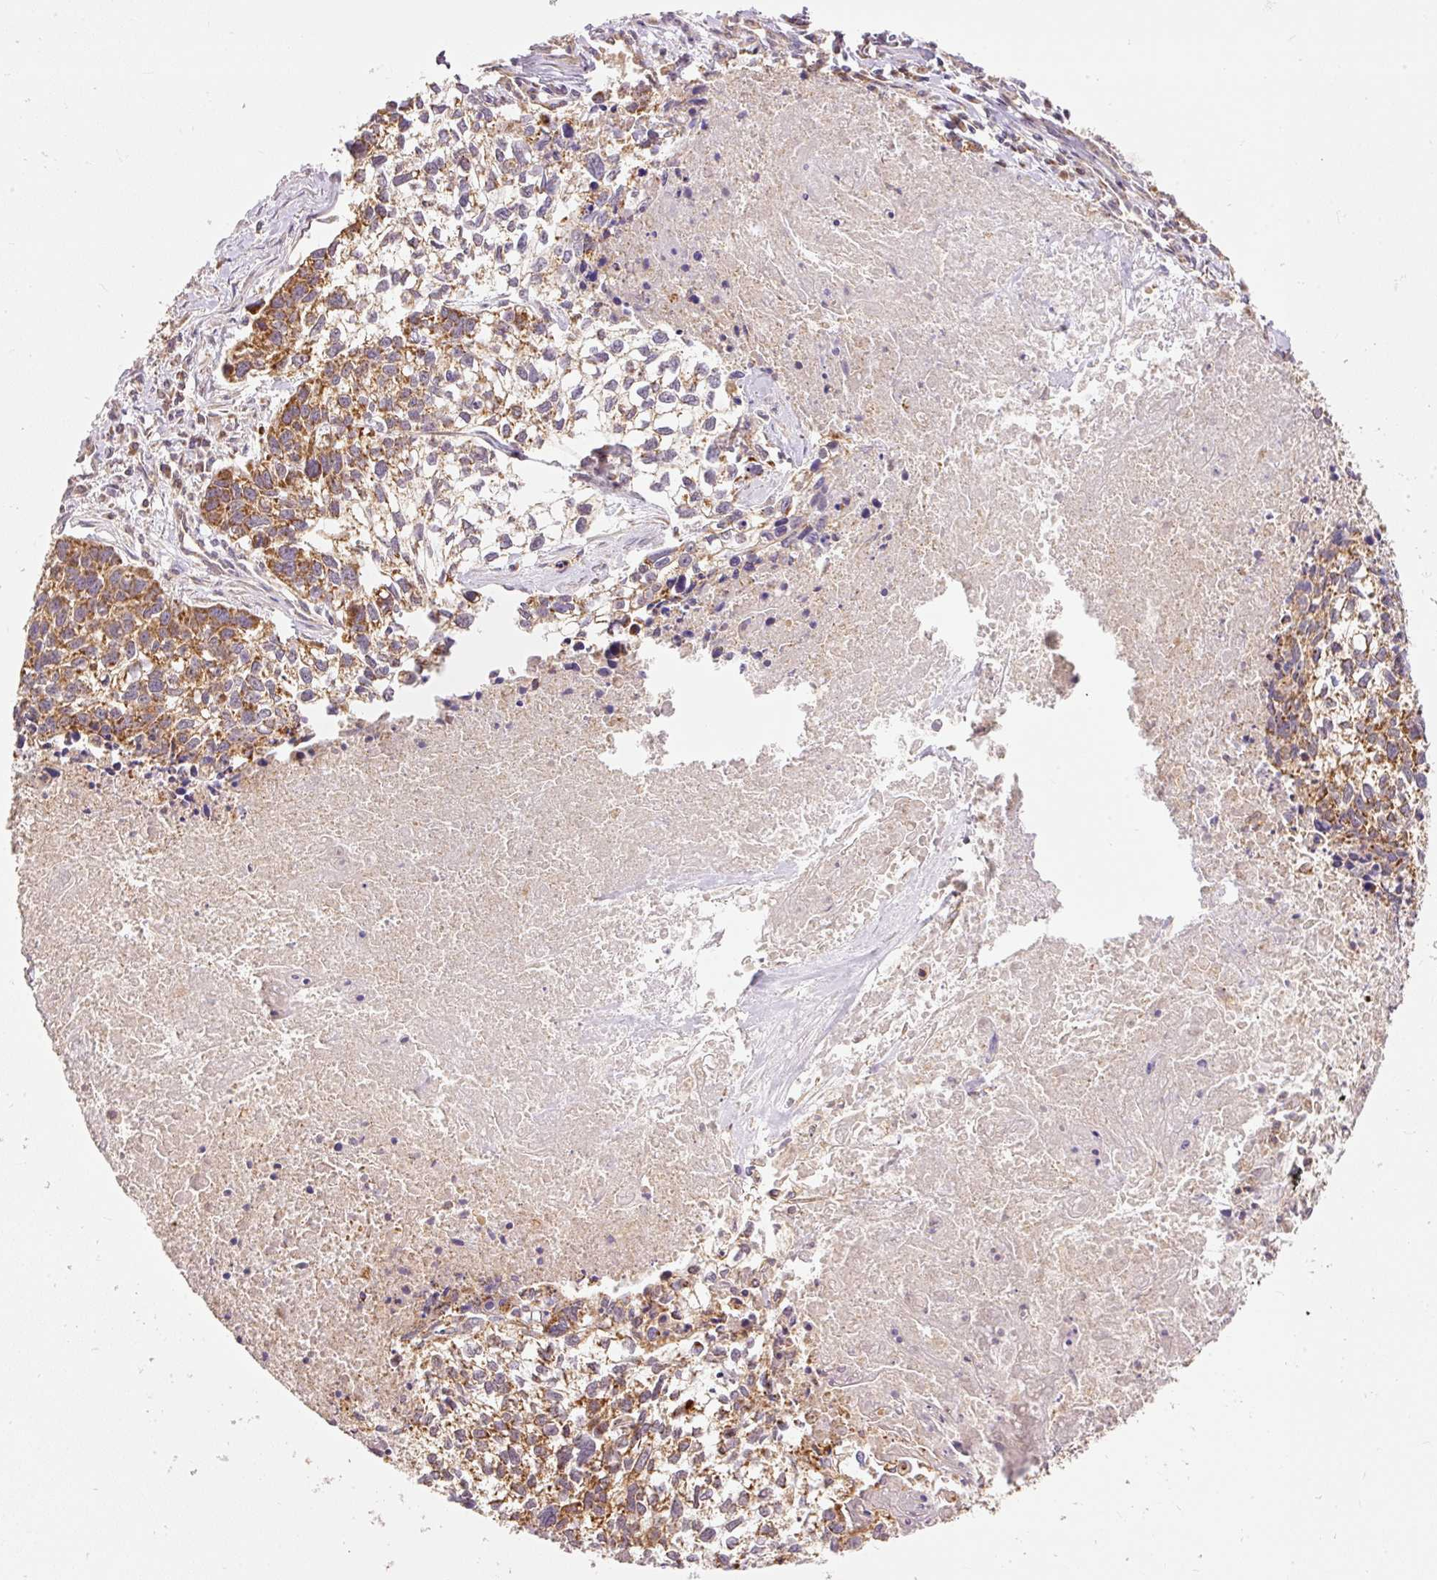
{"staining": {"intensity": "moderate", "quantity": ">75%", "location": "cytoplasmic/membranous"}, "tissue": "lung cancer", "cell_type": "Tumor cells", "image_type": "cancer", "snomed": [{"axis": "morphology", "description": "Squamous cell carcinoma, NOS"}, {"axis": "topography", "description": "Lung"}], "caption": "A brown stain highlights moderate cytoplasmic/membranous positivity of a protein in lung squamous cell carcinoma tumor cells.", "gene": "ADCY4", "patient": {"sex": "male", "age": 74}}